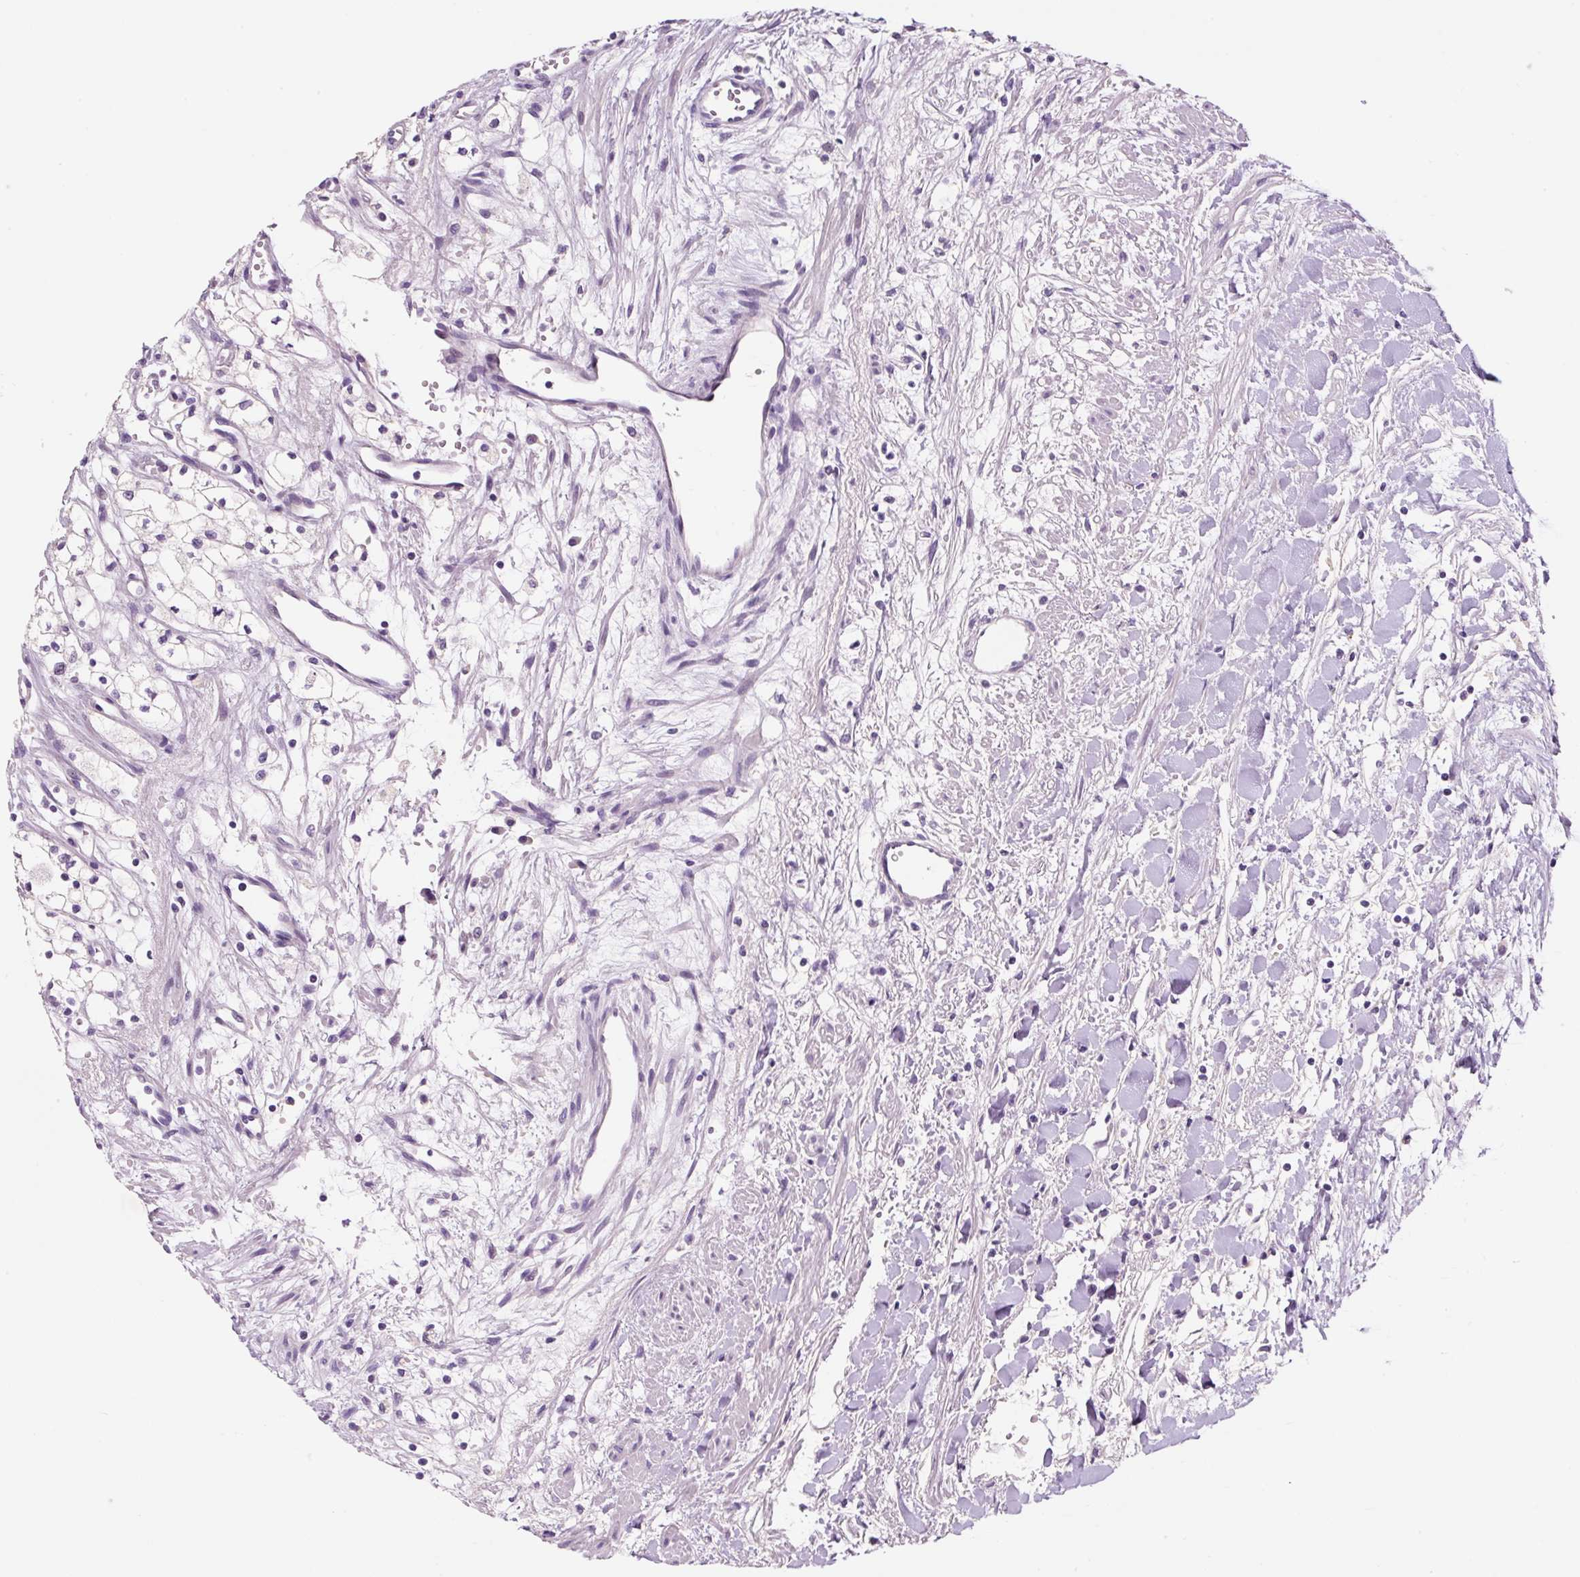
{"staining": {"intensity": "negative", "quantity": "none", "location": "none"}, "tissue": "renal cancer", "cell_type": "Tumor cells", "image_type": "cancer", "snomed": [{"axis": "morphology", "description": "Adenocarcinoma, NOS"}, {"axis": "topography", "description": "Kidney"}], "caption": "Immunohistochemistry of renal cancer shows no staining in tumor cells.", "gene": "SYP", "patient": {"sex": "male", "age": 59}}